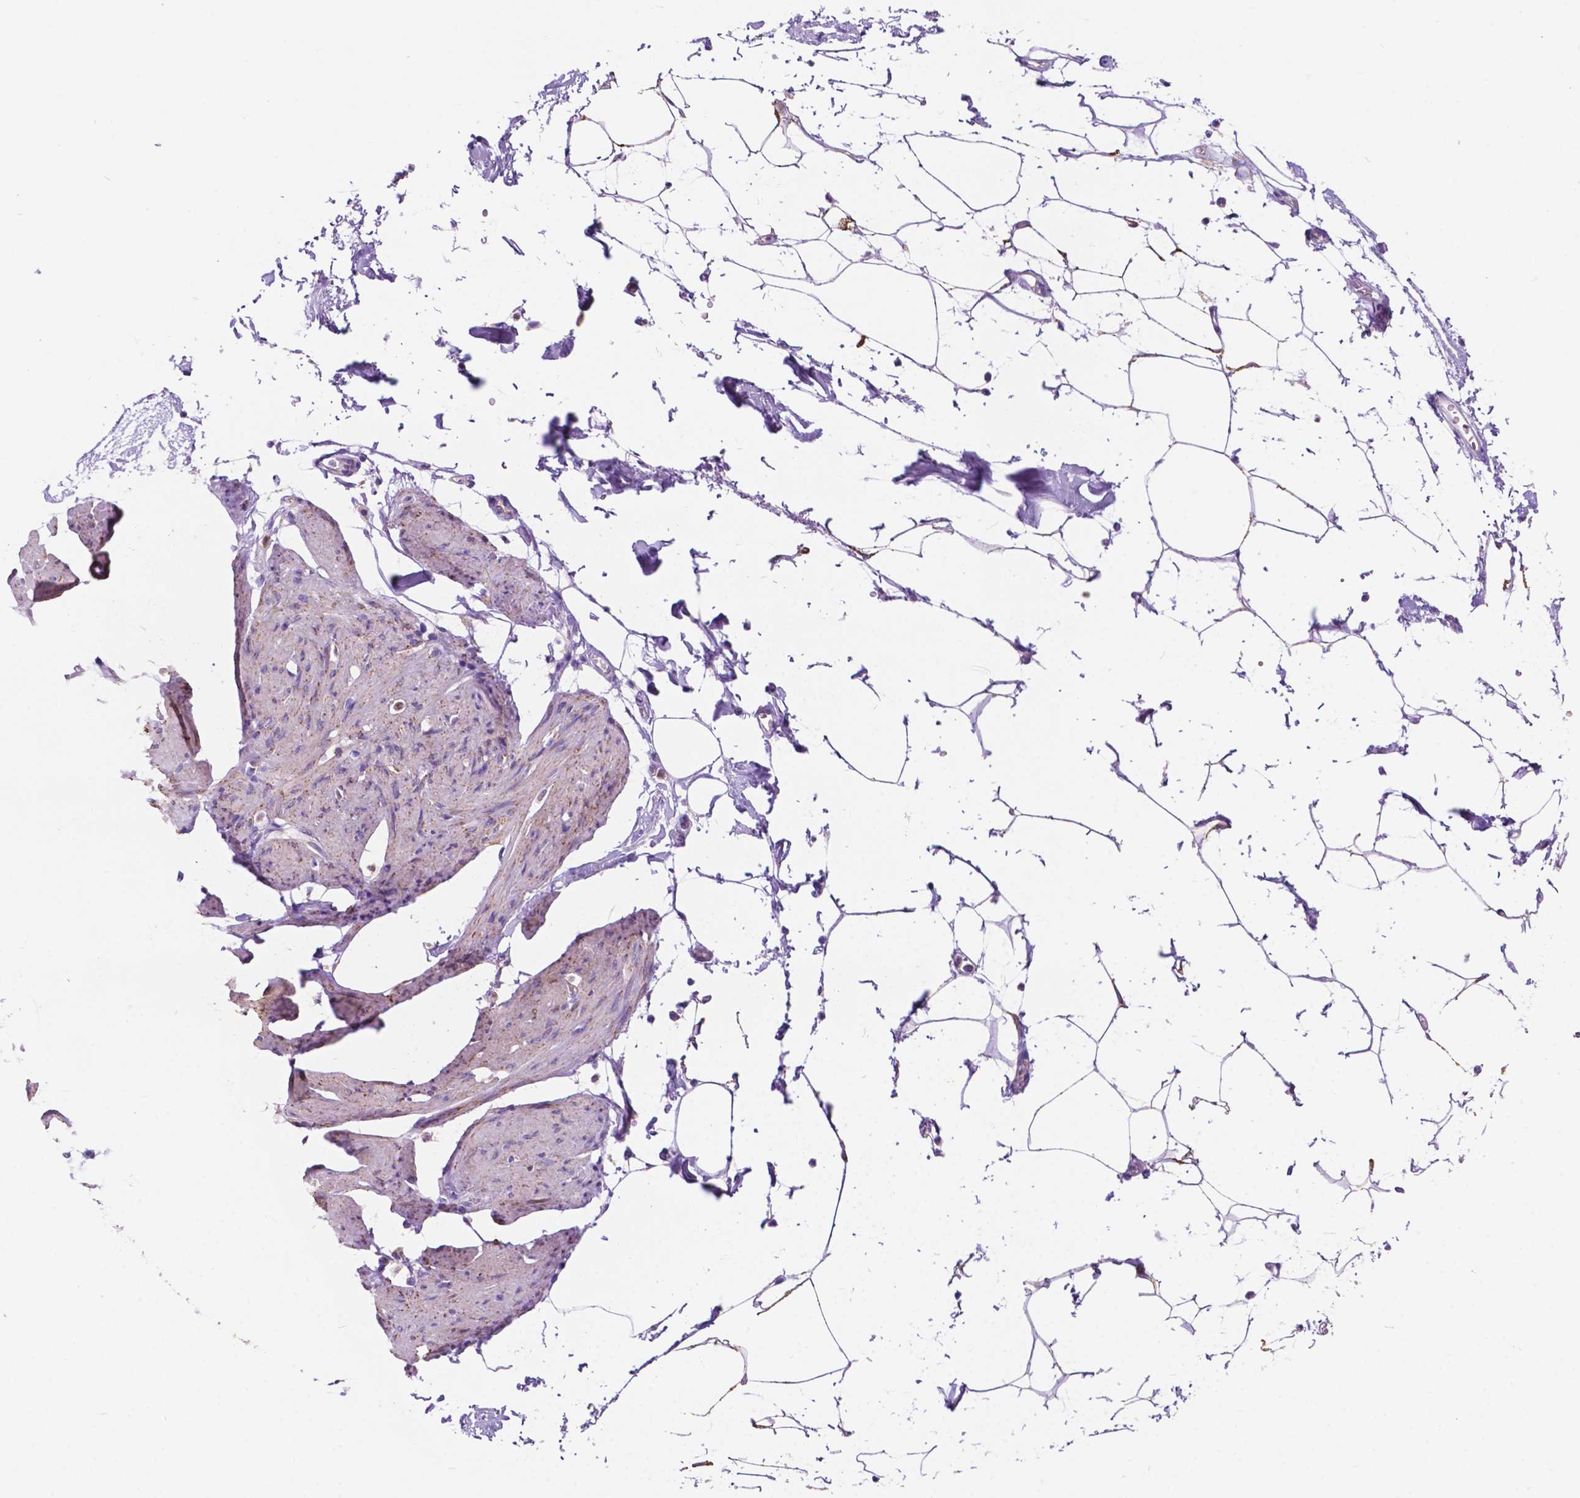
{"staining": {"intensity": "weak", "quantity": "25%-75%", "location": "cytoplasmic/membranous"}, "tissue": "smooth muscle", "cell_type": "Smooth muscle cells", "image_type": "normal", "snomed": [{"axis": "morphology", "description": "Normal tissue, NOS"}, {"axis": "topography", "description": "Adipose tissue"}, {"axis": "topography", "description": "Smooth muscle"}, {"axis": "topography", "description": "Peripheral nerve tissue"}], "caption": "Brown immunohistochemical staining in unremarkable human smooth muscle reveals weak cytoplasmic/membranous positivity in approximately 25%-75% of smooth muscle cells. (Stains: DAB in brown, nuclei in blue, Microscopy: brightfield microscopy at high magnification).", "gene": "TRPV5", "patient": {"sex": "male", "age": 83}}